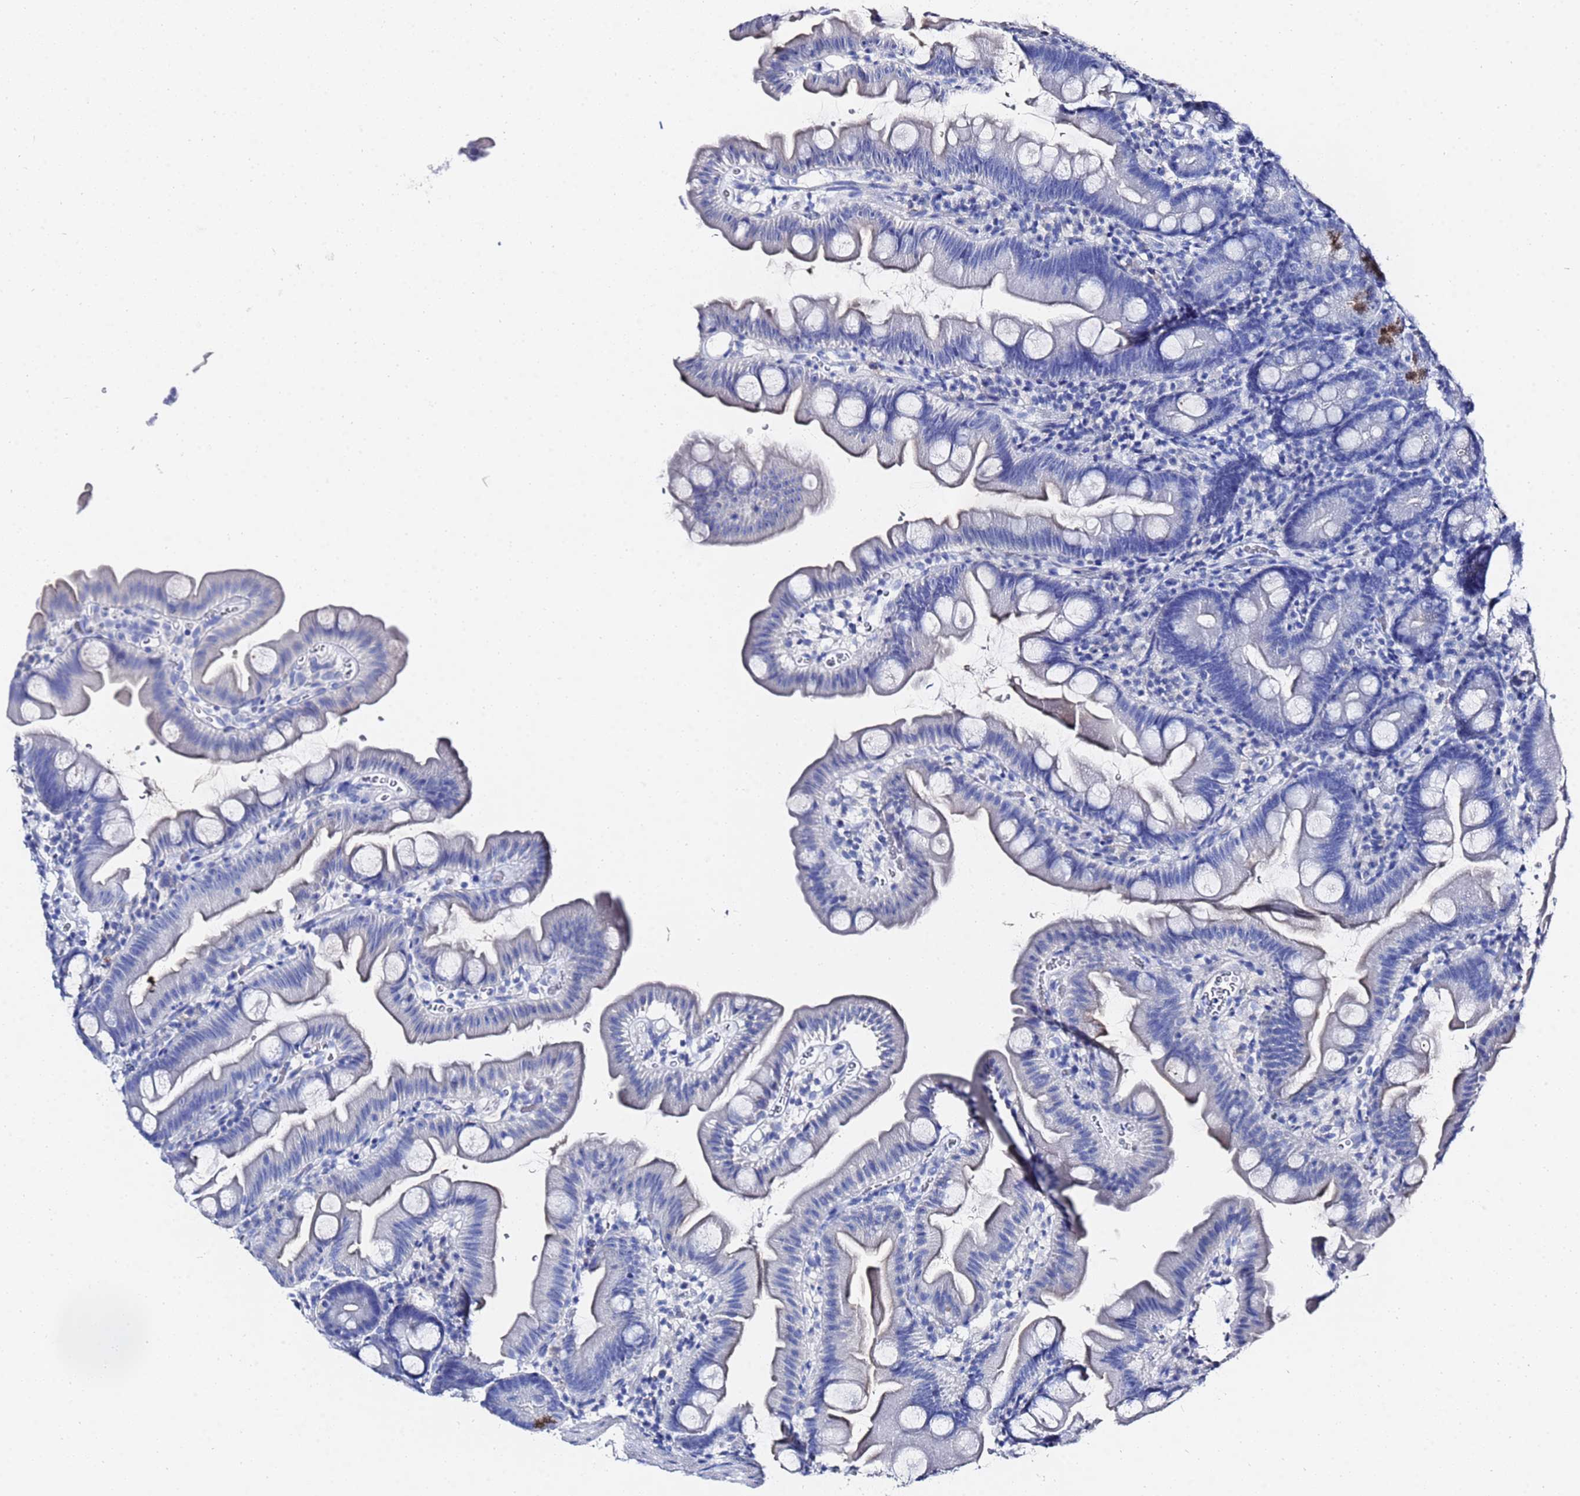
{"staining": {"intensity": "negative", "quantity": "none", "location": "none"}, "tissue": "small intestine", "cell_type": "Glandular cells", "image_type": "normal", "snomed": [{"axis": "morphology", "description": "Normal tissue, NOS"}, {"axis": "topography", "description": "Small intestine"}], "caption": "This is a photomicrograph of IHC staining of benign small intestine, which shows no expression in glandular cells. The staining was performed using DAB to visualize the protein expression in brown, while the nuclei were stained in blue with hematoxylin (Magnification: 20x).", "gene": "GGT1", "patient": {"sex": "female", "age": 68}}